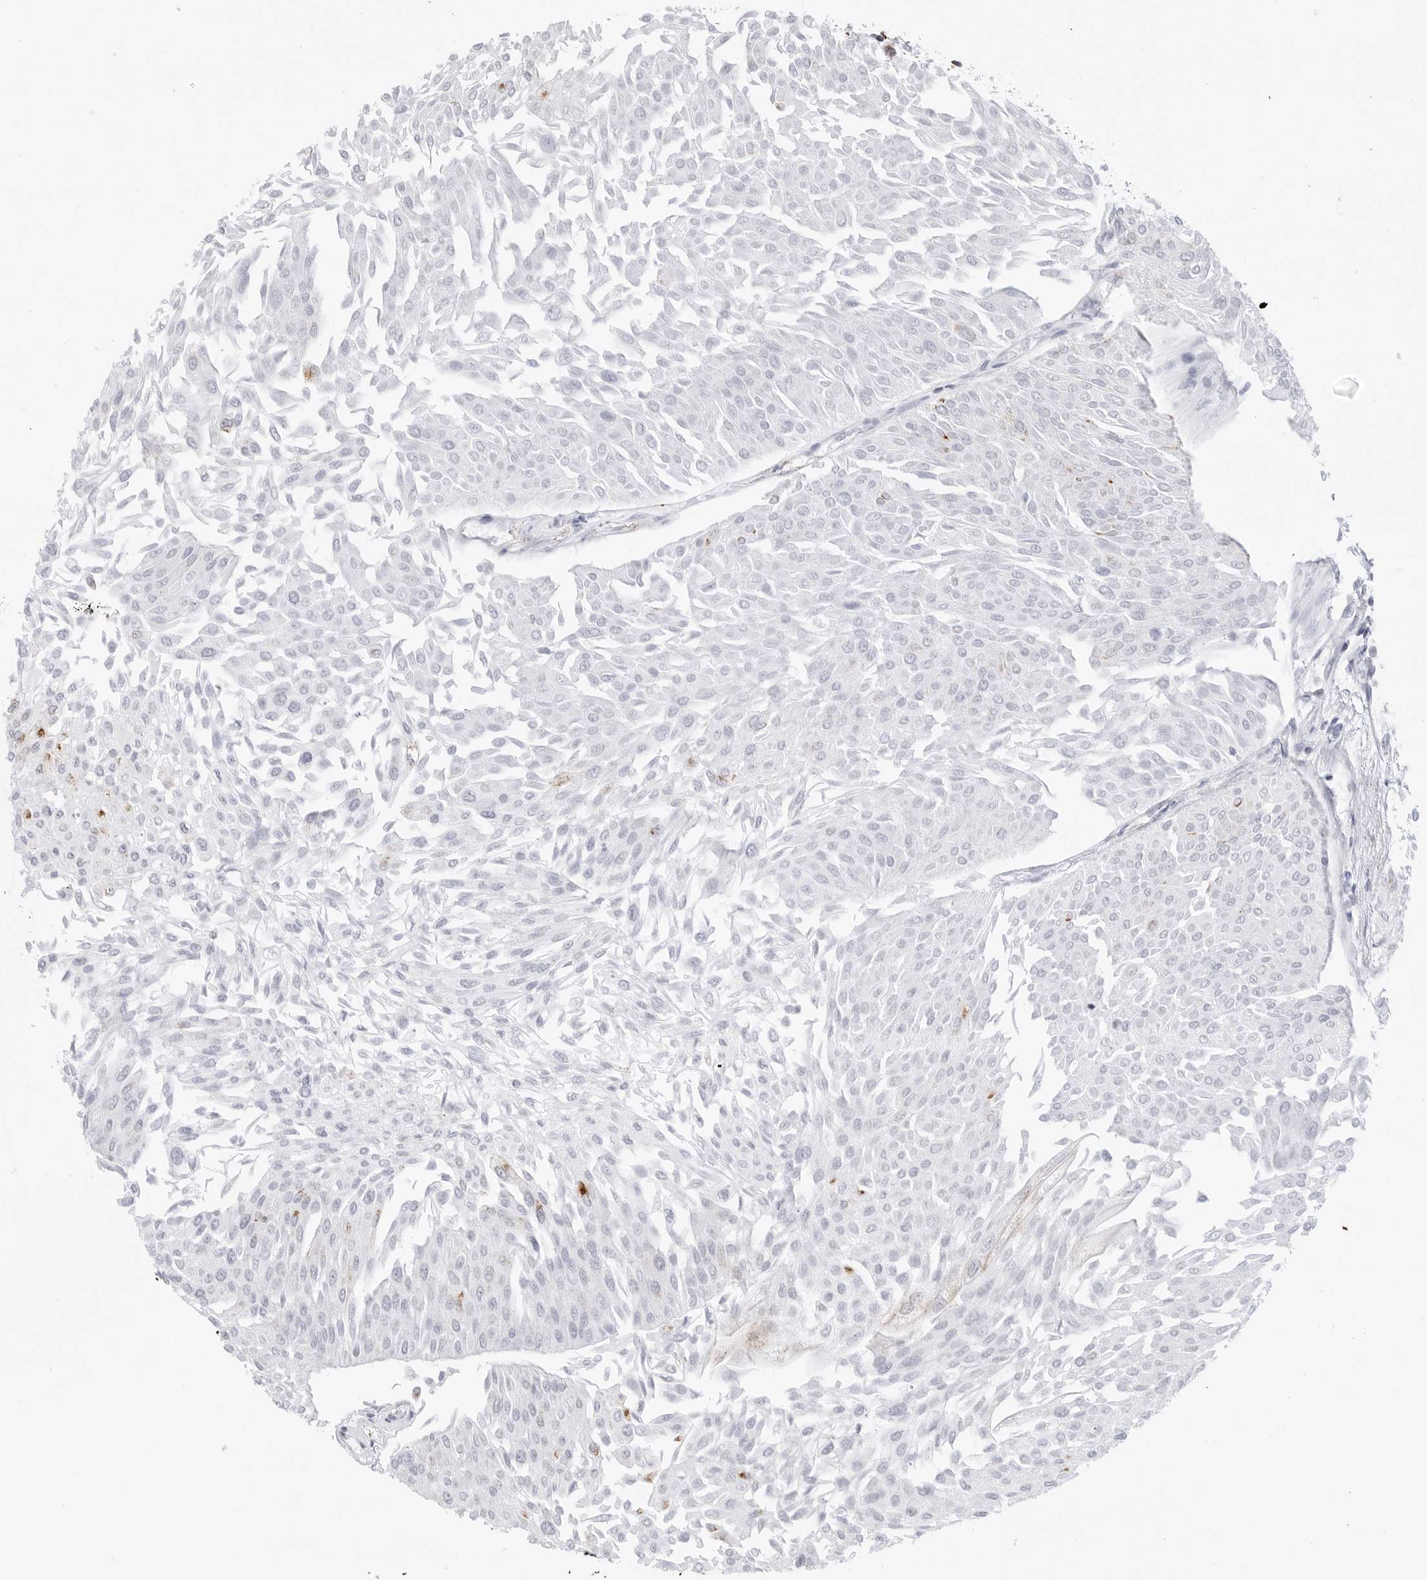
{"staining": {"intensity": "negative", "quantity": "none", "location": "none"}, "tissue": "urothelial cancer", "cell_type": "Tumor cells", "image_type": "cancer", "snomed": [{"axis": "morphology", "description": "Urothelial carcinoma, Low grade"}, {"axis": "topography", "description": "Urinary bladder"}], "caption": "This is an immunohistochemistry micrograph of human urothelial cancer. There is no staining in tumor cells.", "gene": "ATP5IF1", "patient": {"sex": "male", "age": 67}}